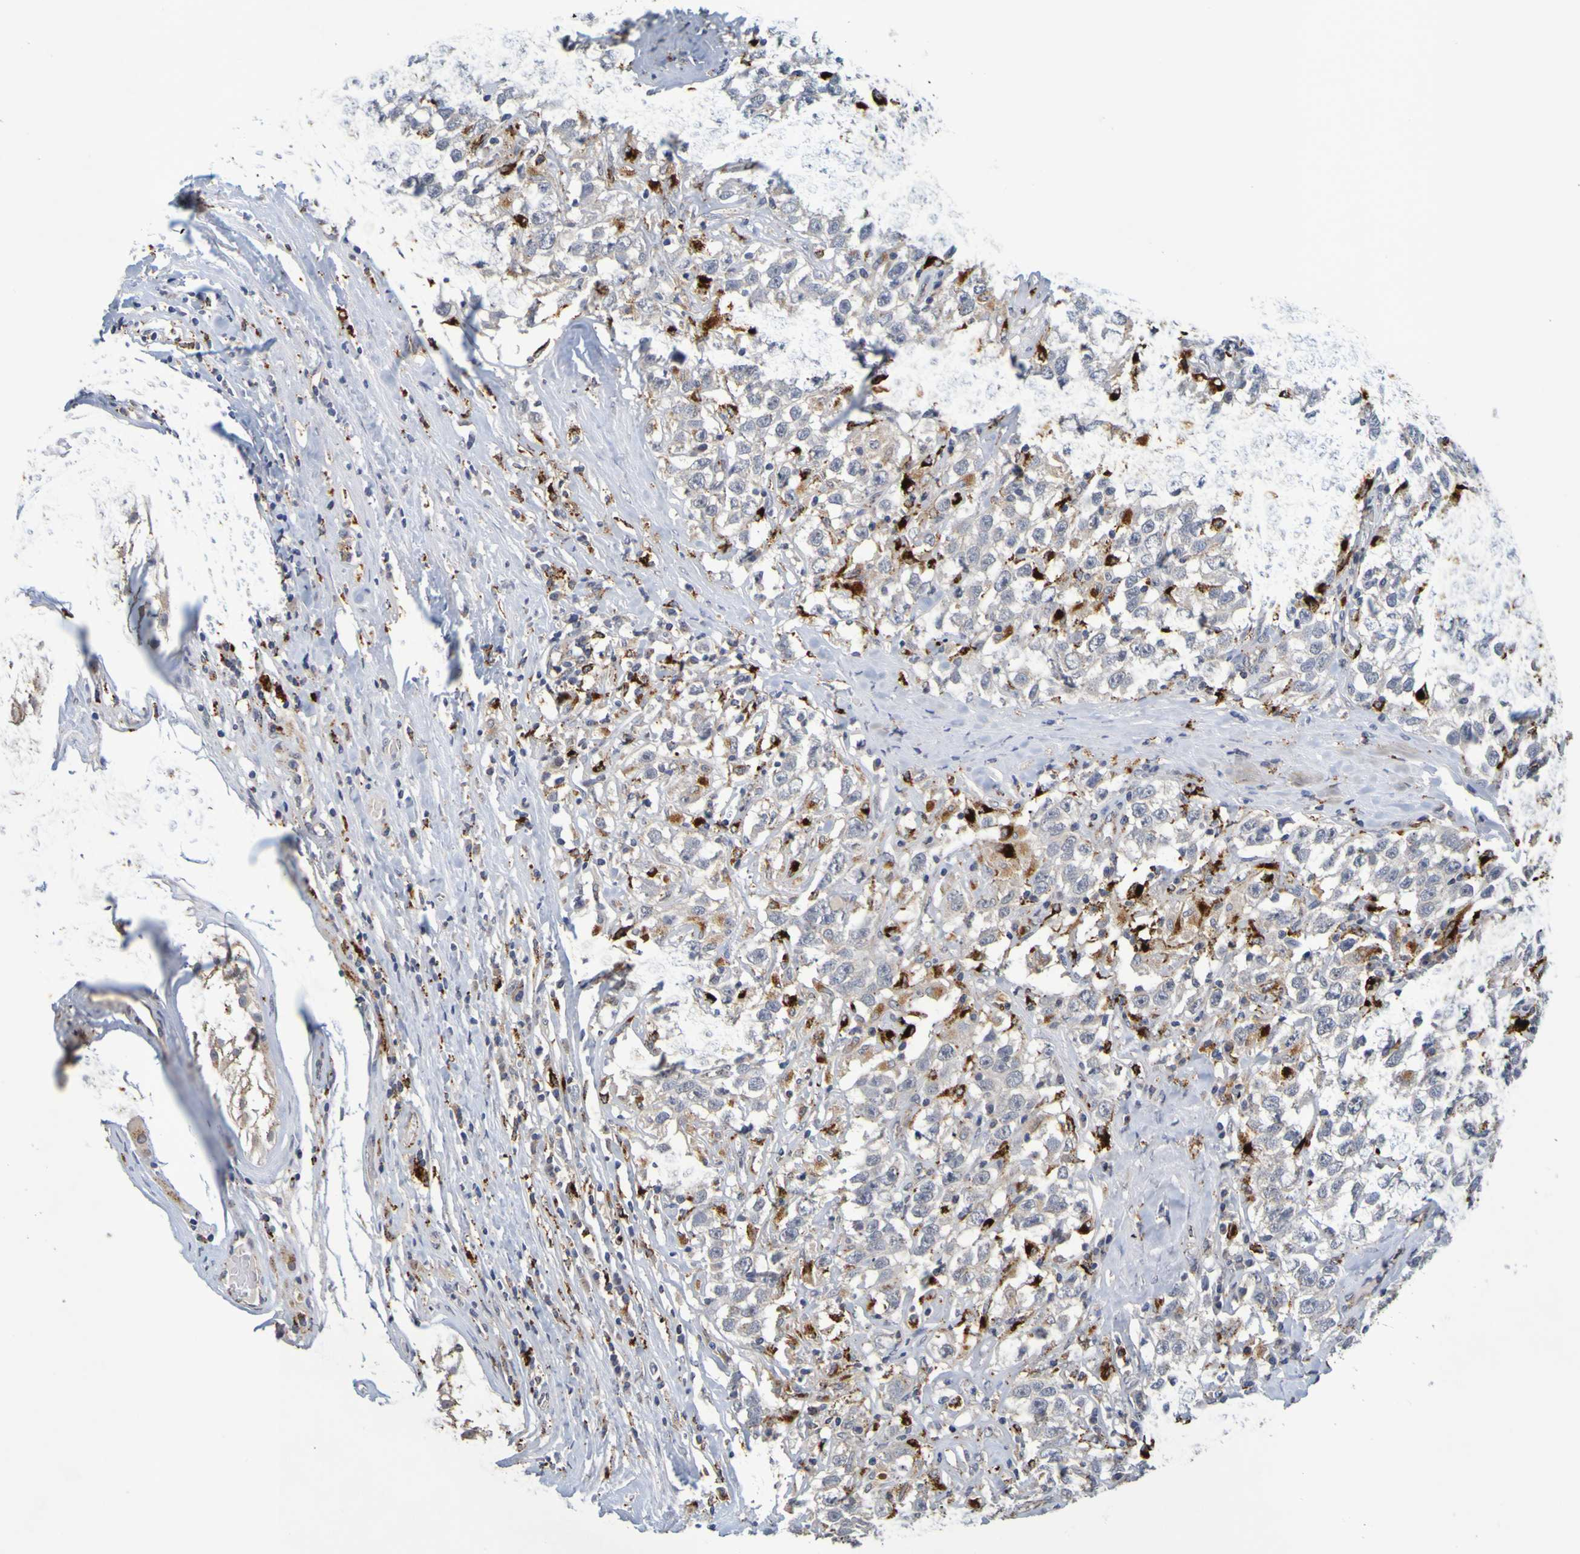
{"staining": {"intensity": "negative", "quantity": "none", "location": "none"}, "tissue": "testis cancer", "cell_type": "Tumor cells", "image_type": "cancer", "snomed": [{"axis": "morphology", "description": "Seminoma, NOS"}, {"axis": "topography", "description": "Testis"}], "caption": "There is no significant expression in tumor cells of testis cancer.", "gene": "TPH1", "patient": {"sex": "male", "age": 41}}